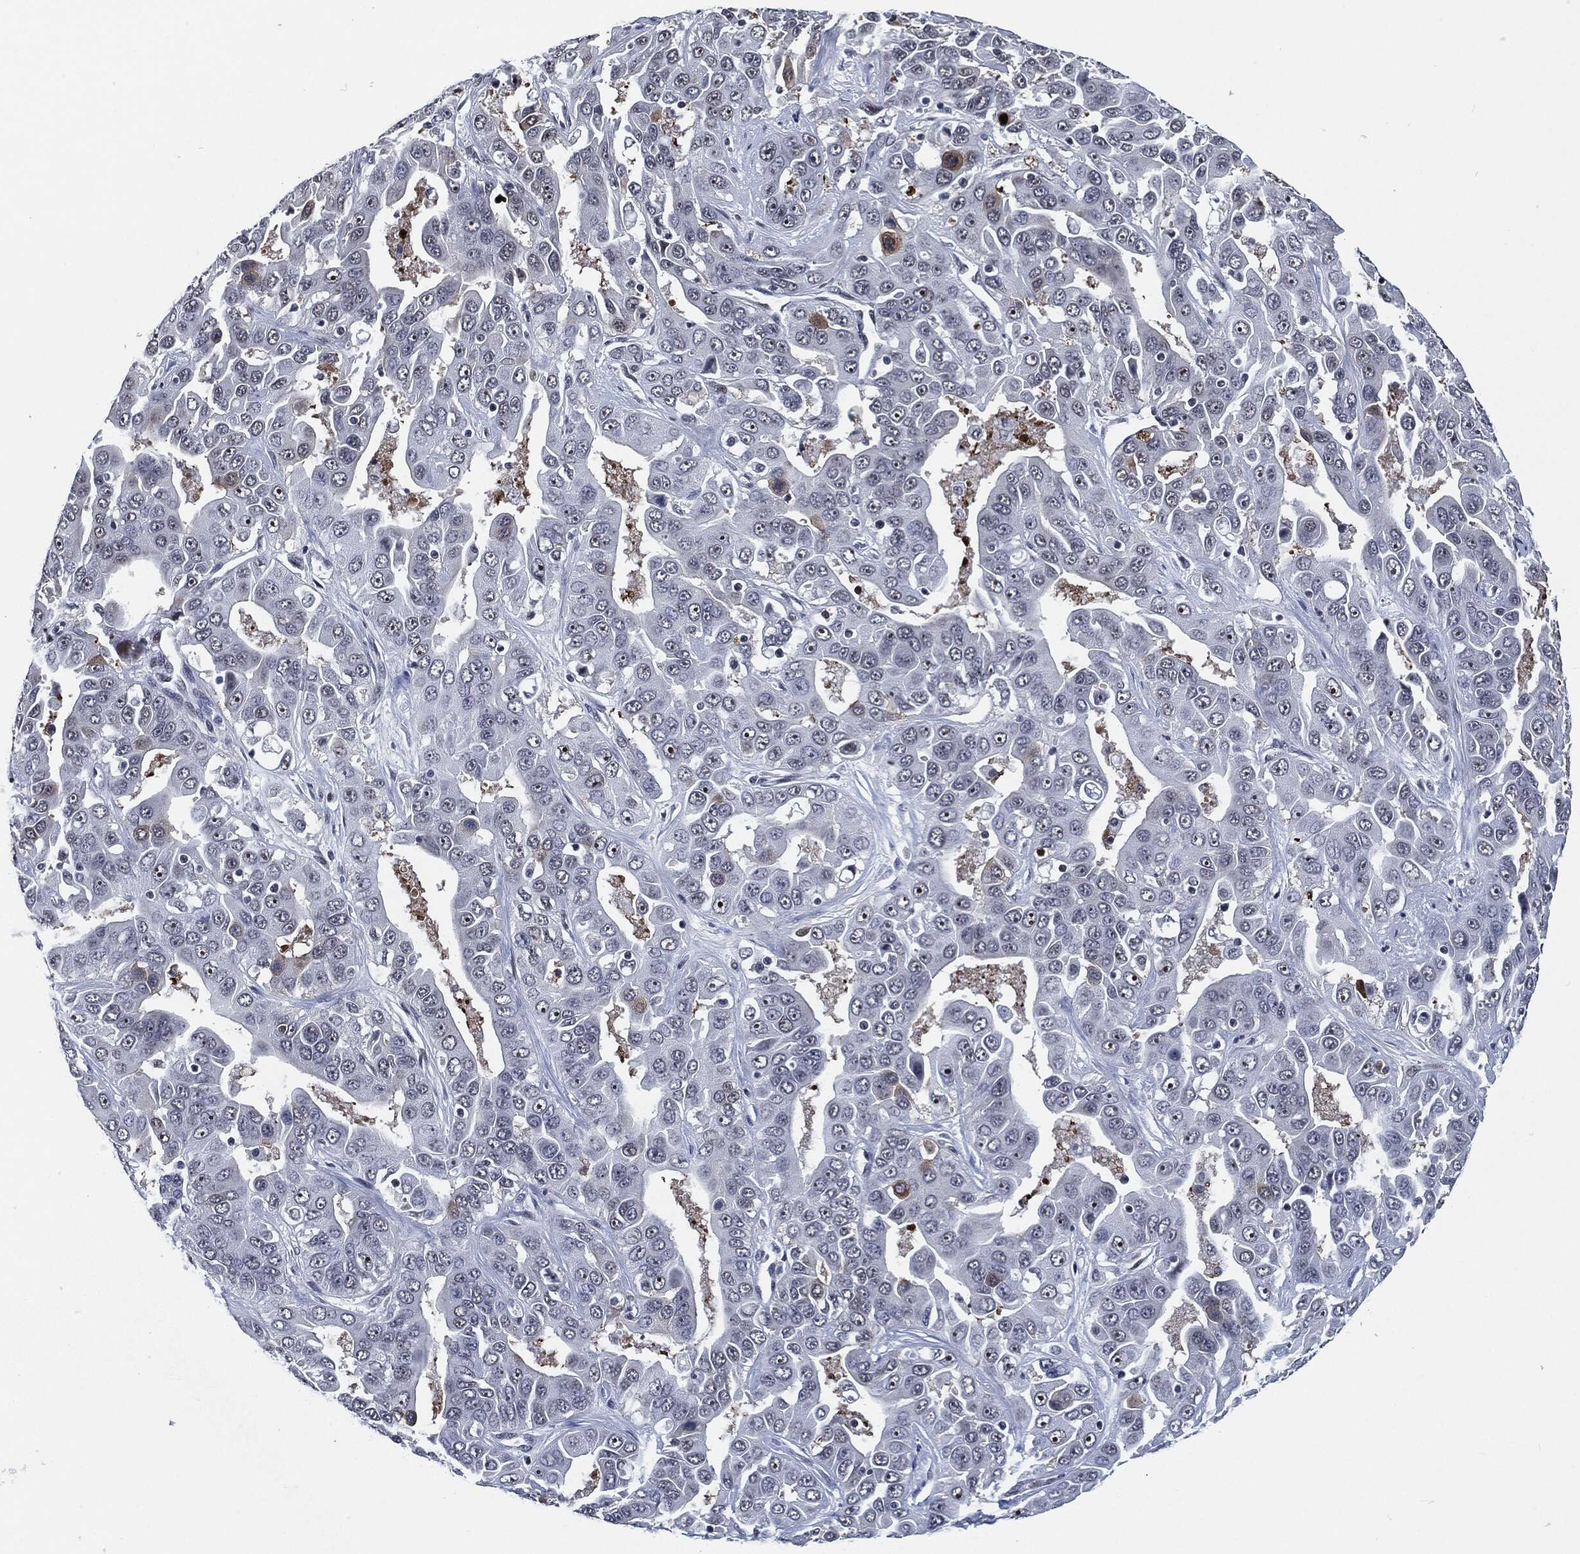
{"staining": {"intensity": "negative", "quantity": "none", "location": "none"}, "tissue": "liver cancer", "cell_type": "Tumor cells", "image_type": "cancer", "snomed": [{"axis": "morphology", "description": "Cholangiocarcinoma"}, {"axis": "topography", "description": "Liver"}], "caption": "High power microscopy photomicrograph of an immunohistochemistry (IHC) histopathology image of liver cholangiocarcinoma, revealing no significant expression in tumor cells. (DAB IHC visualized using brightfield microscopy, high magnification).", "gene": "AKT2", "patient": {"sex": "female", "age": 52}}